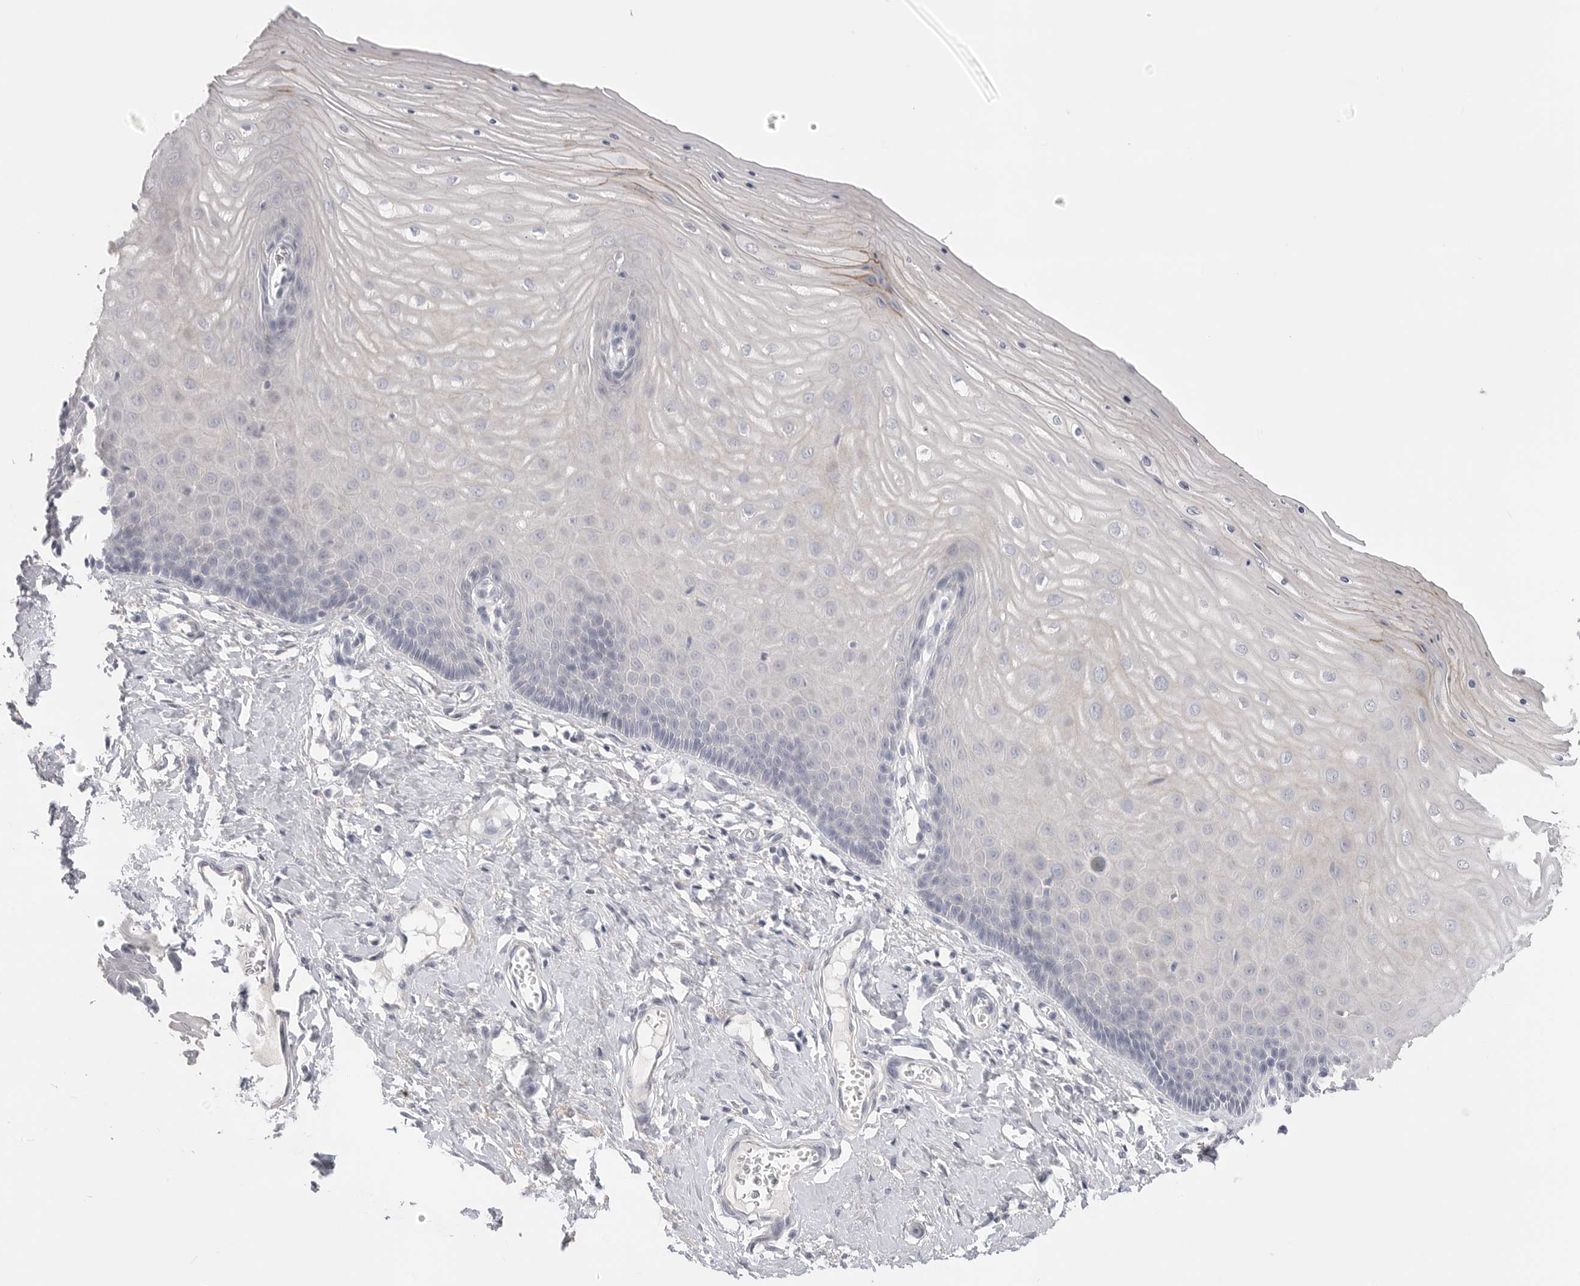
{"staining": {"intensity": "negative", "quantity": "none", "location": "none"}, "tissue": "cervix", "cell_type": "Glandular cells", "image_type": "normal", "snomed": [{"axis": "morphology", "description": "Normal tissue, NOS"}, {"axis": "topography", "description": "Cervix"}], "caption": "Cervix was stained to show a protein in brown. There is no significant positivity in glandular cells. (Stains: DAB (3,3'-diaminobenzidine) immunohistochemistry with hematoxylin counter stain, Microscopy: brightfield microscopy at high magnification).", "gene": "FBN2", "patient": {"sex": "female", "age": 55}}